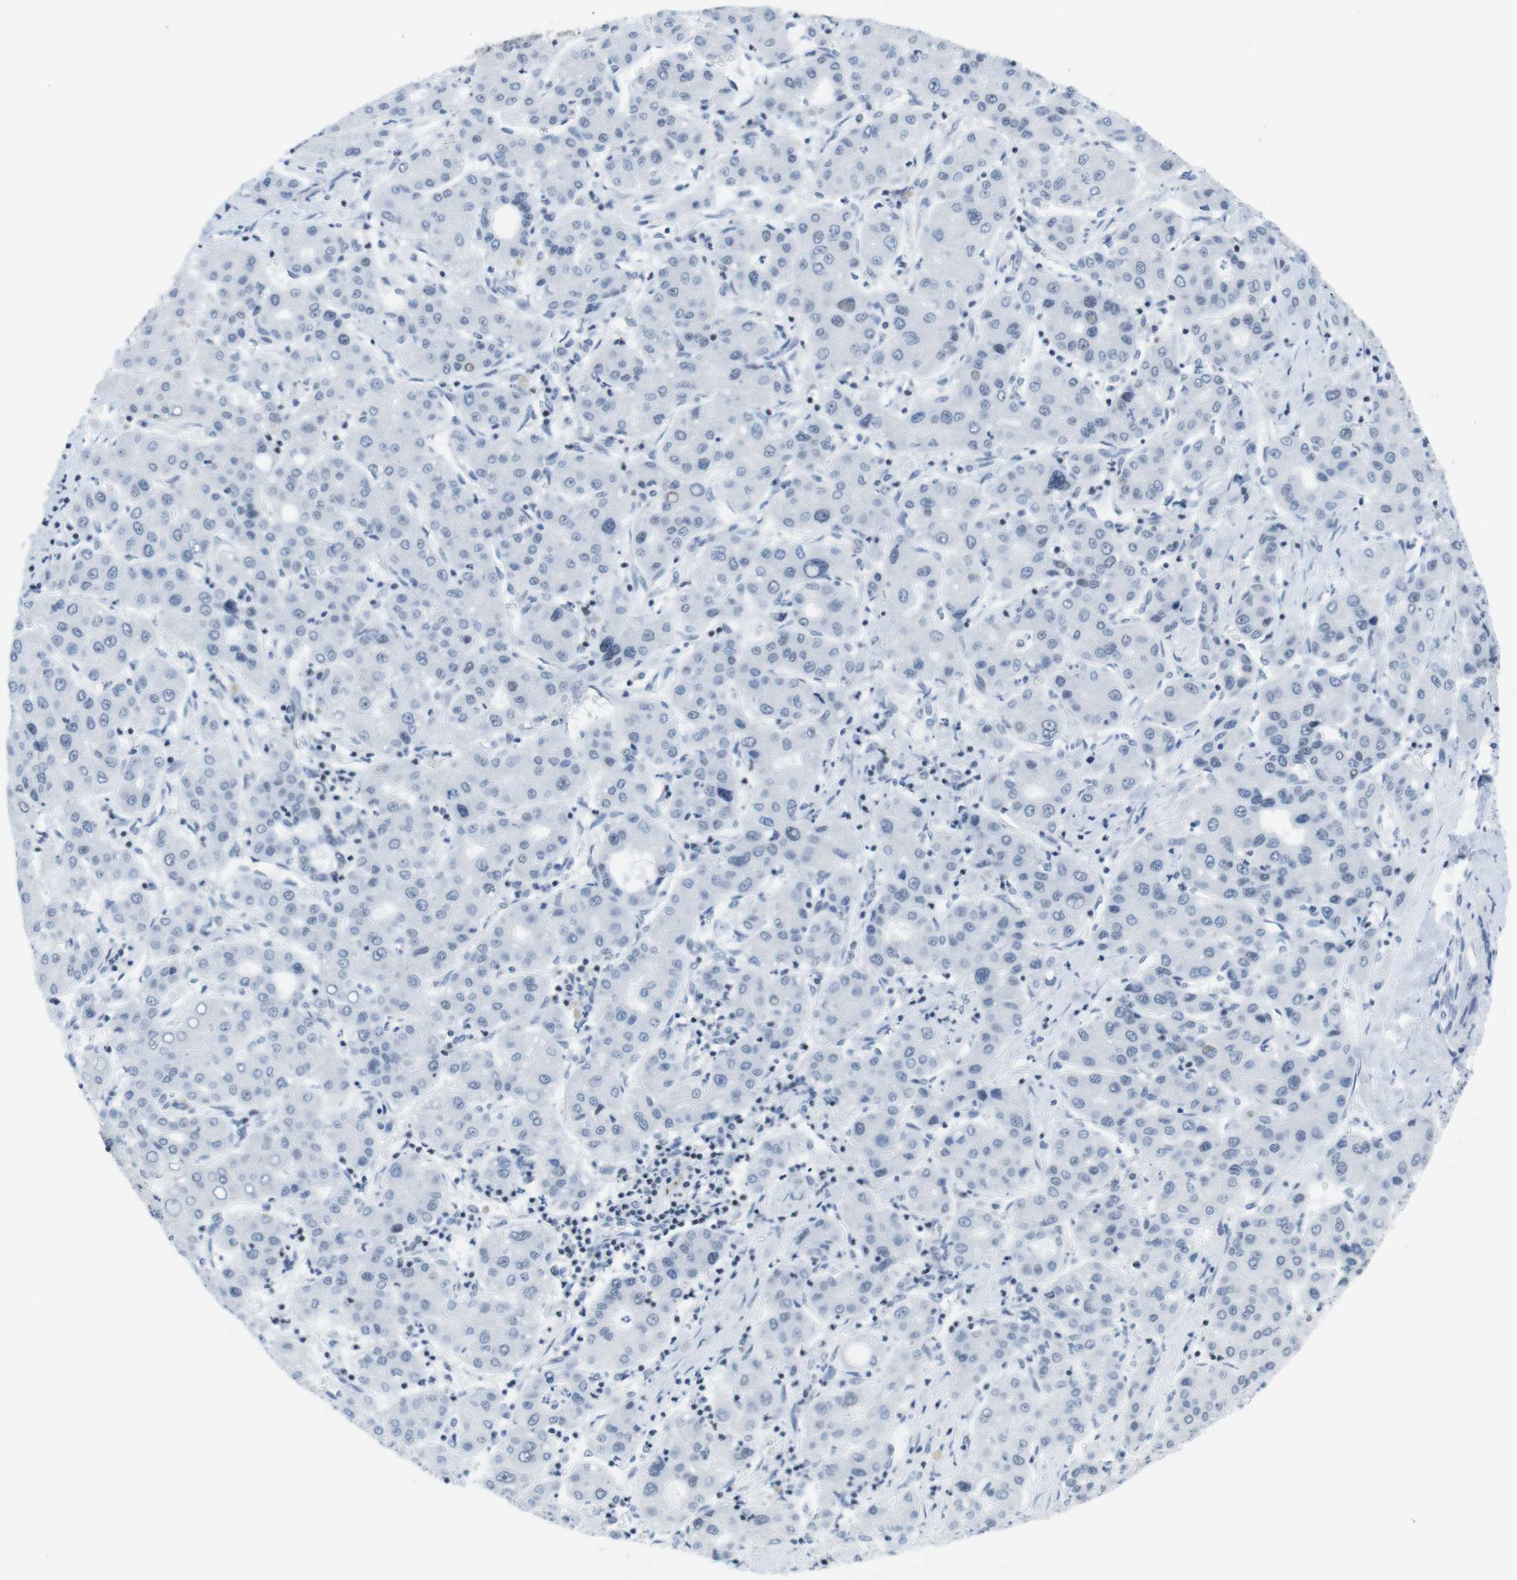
{"staining": {"intensity": "negative", "quantity": "none", "location": "none"}, "tissue": "liver cancer", "cell_type": "Tumor cells", "image_type": "cancer", "snomed": [{"axis": "morphology", "description": "Carcinoma, Hepatocellular, NOS"}, {"axis": "topography", "description": "Liver"}], "caption": "Tumor cells show no significant protein expression in liver cancer (hepatocellular carcinoma). (Brightfield microscopy of DAB immunohistochemistry at high magnification).", "gene": "NIFK", "patient": {"sex": "male", "age": 65}}